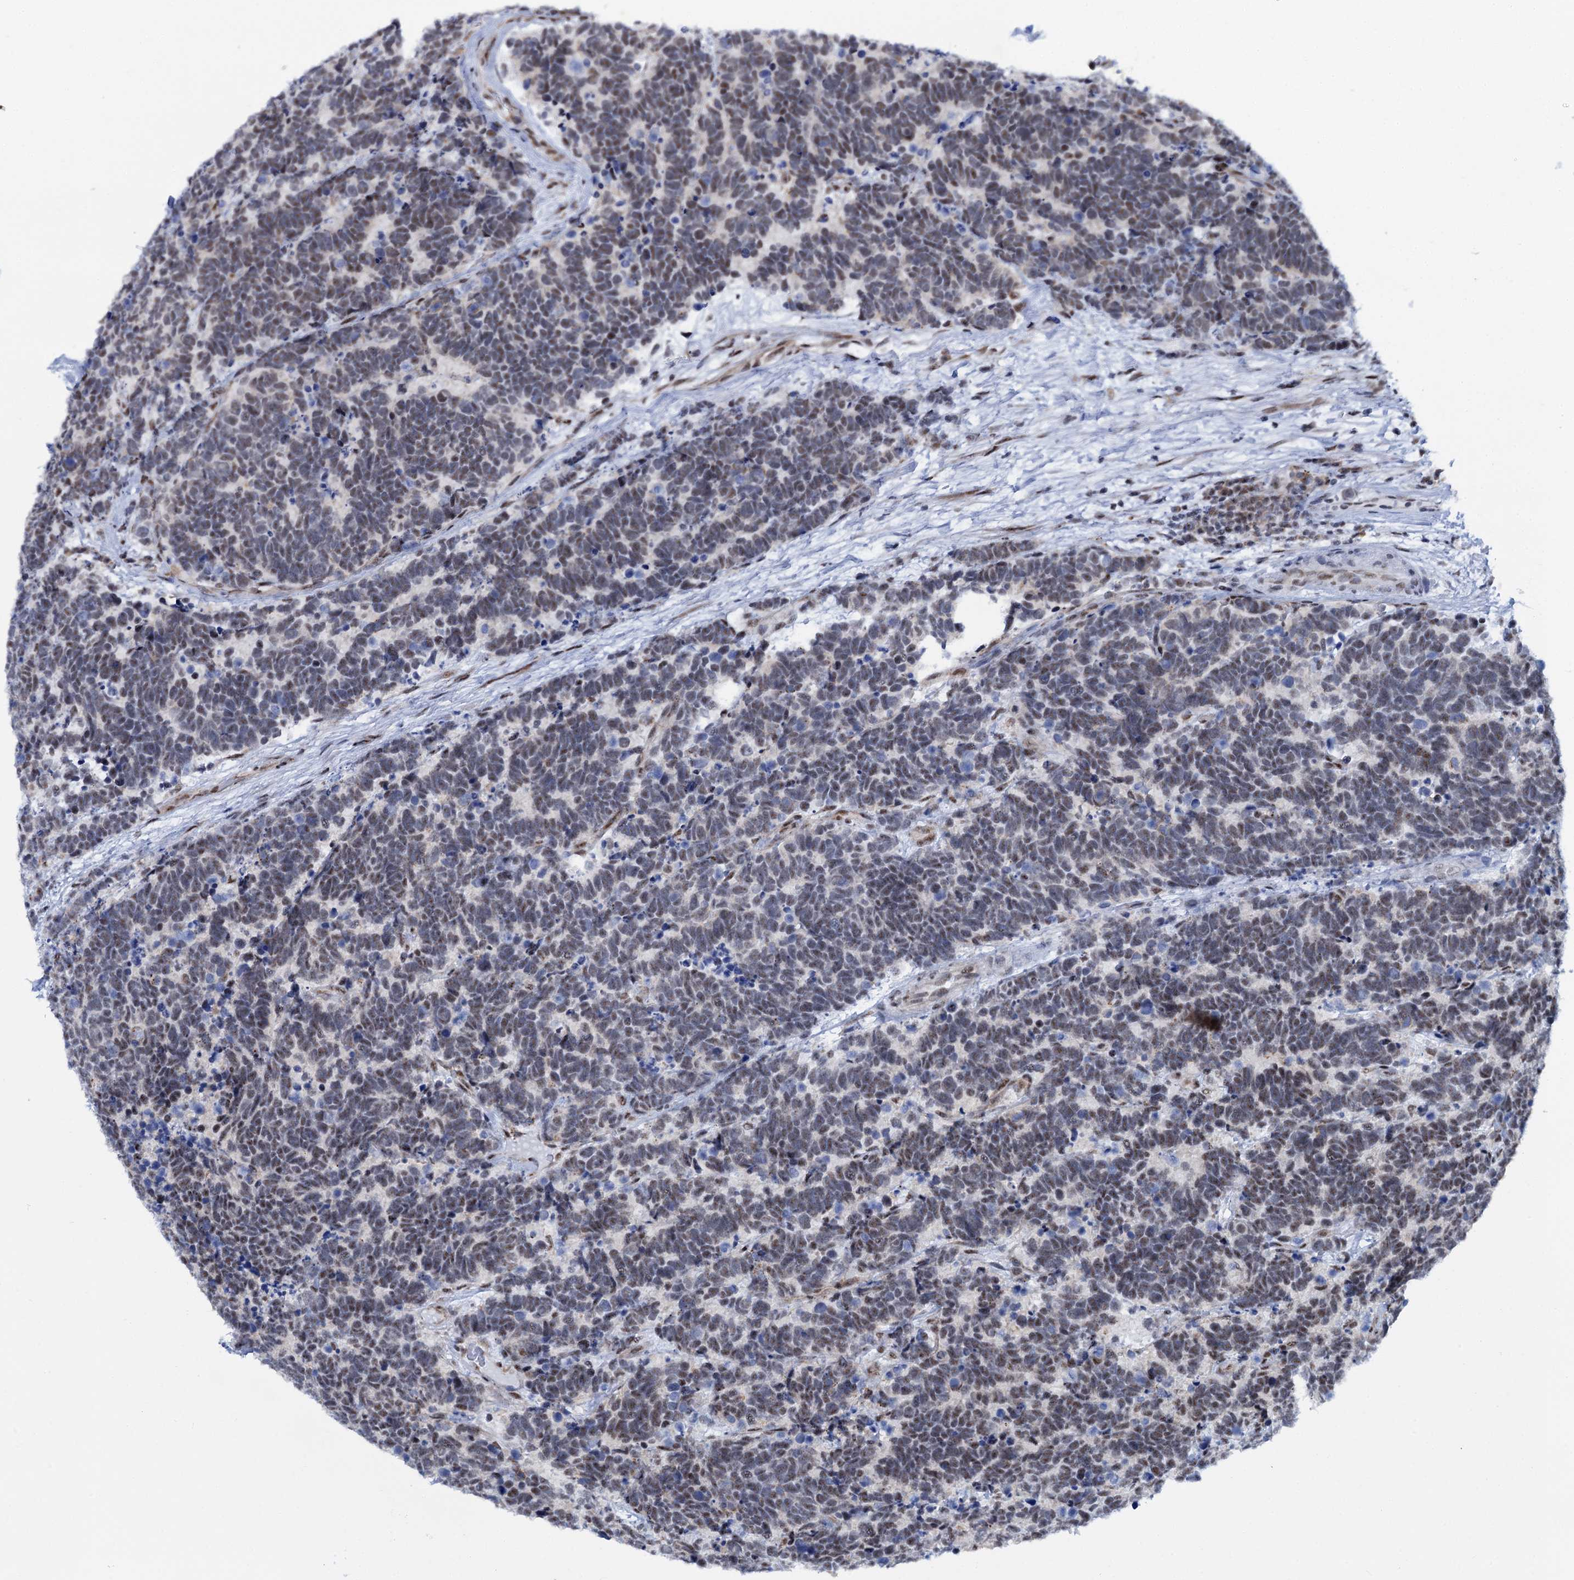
{"staining": {"intensity": "weak", "quantity": "25%-75%", "location": "nuclear"}, "tissue": "carcinoid", "cell_type": "Tumor cells", "image_type": "cancer", "snomed": [{"axis": "morphology", "description": "Carcinoma, NOS"}, {"axis": "morphology", "description": "Carcinoid, malignant, NOS"}, {"axis": "topography", "description": "Urinary bladder"}], "caption": "Weak nuclear protein positivity is appreciated in approximately 25%-75% of tumor cells in carcinoid. (brown staining indicates protein expression, while blue staining denotes nuclei).", "gene": "SREK1", "patient": {"sex": "male", "age": 57}}